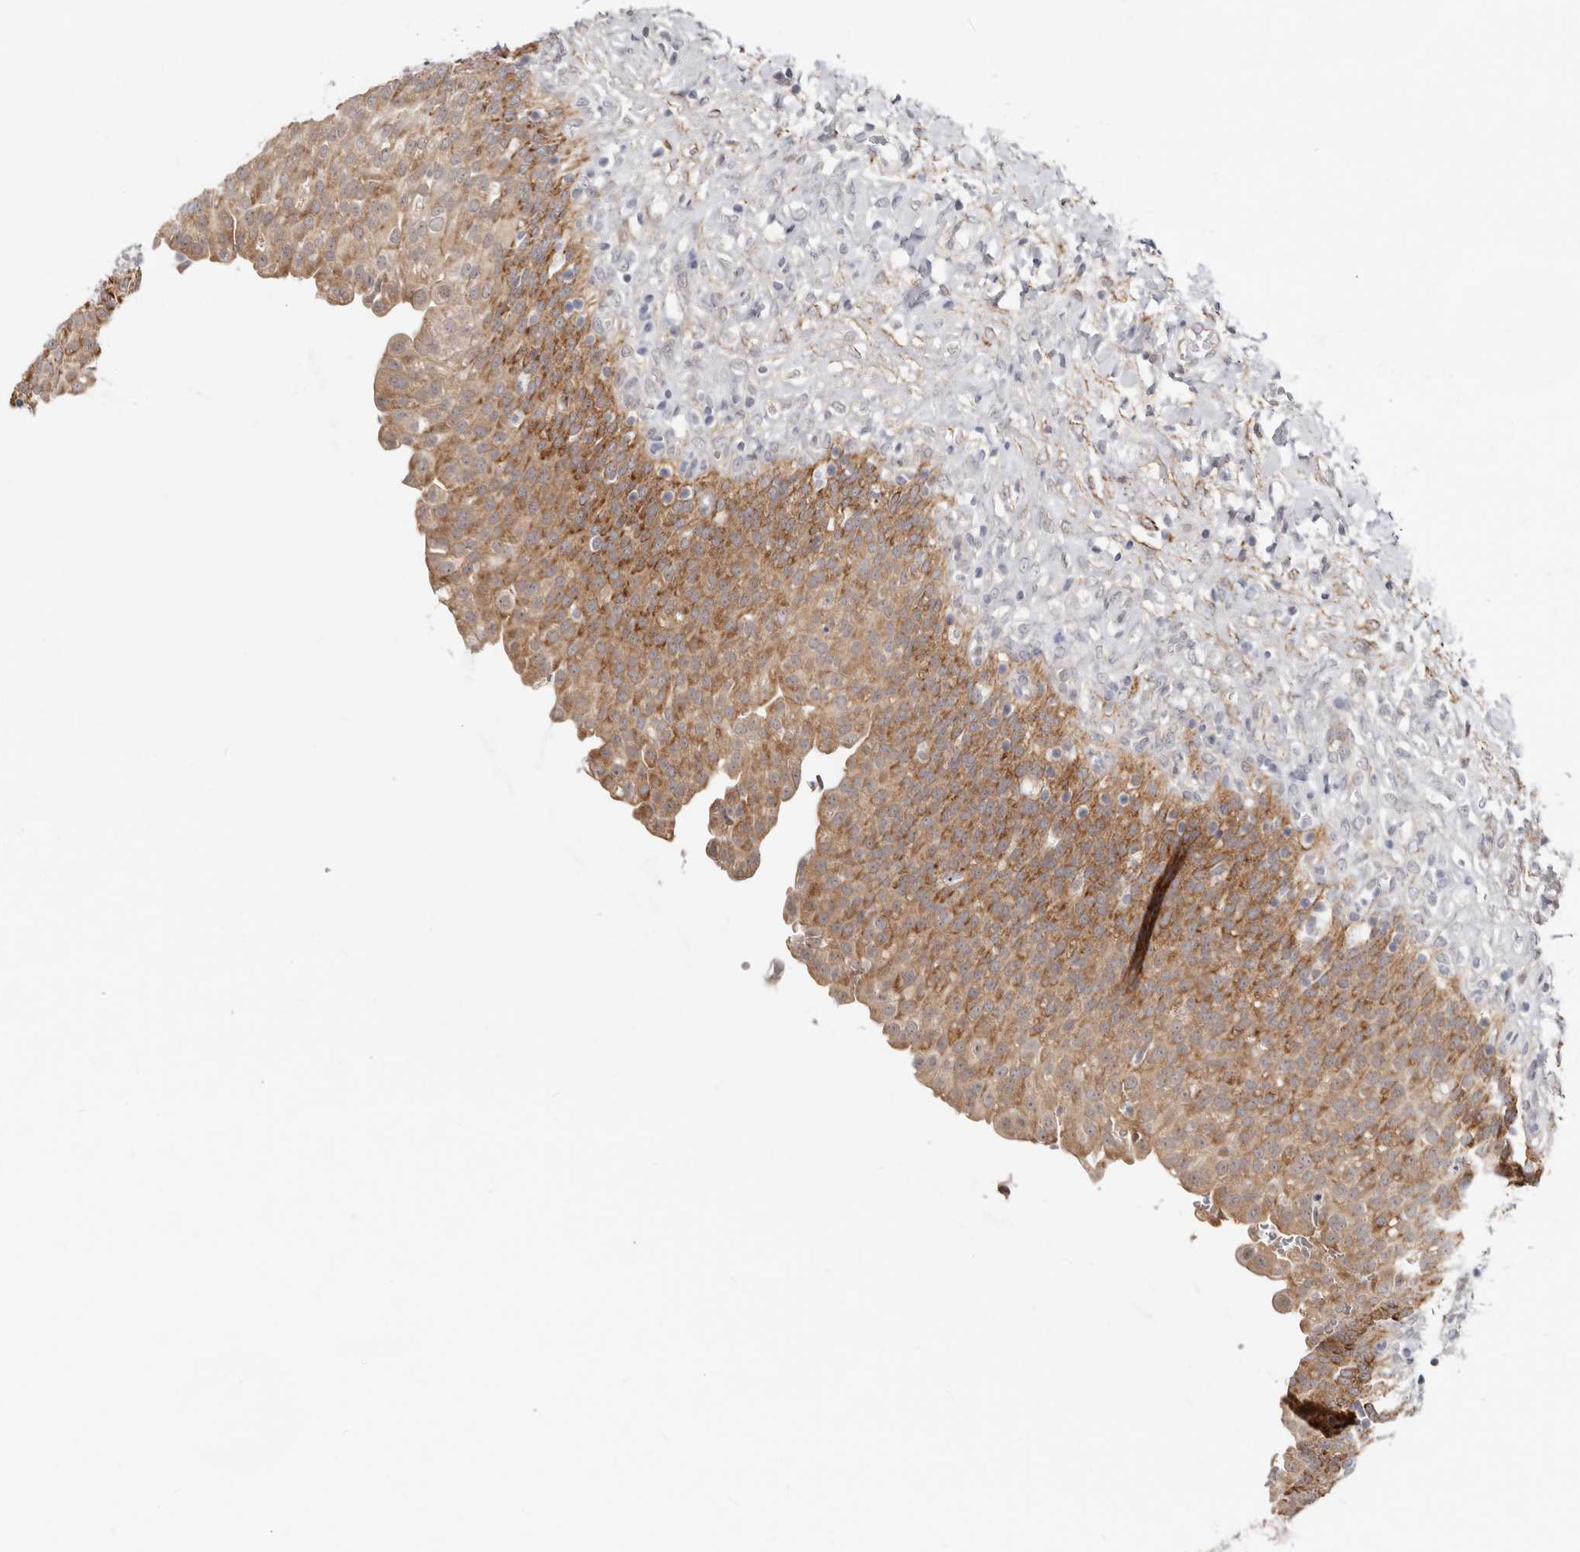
{"staining": {"intensity": "moderate", "quantity": "25%-75%", "location": "cytoplasmic/membranous"}, "tissue": "urinary bladder", "cell_type": "Urothelial cells", "image_type": "normal", "snomed": [{"axis": "morphology", "description": "Urothelial carcinoma, High grade"}, {"axis": "topography", "description": "Urinary bladder"}], "caption": "Protein expression analysis of unremarkable human urinary bladder reveals moderate cytoplasmic/membranous positivity in about 25%-75% of urothelial cells. (Brightfield microscopy of DAB IHC at high magnification).", "gene": "SZT2", "patient": {"sex": "male", "age": 46}}